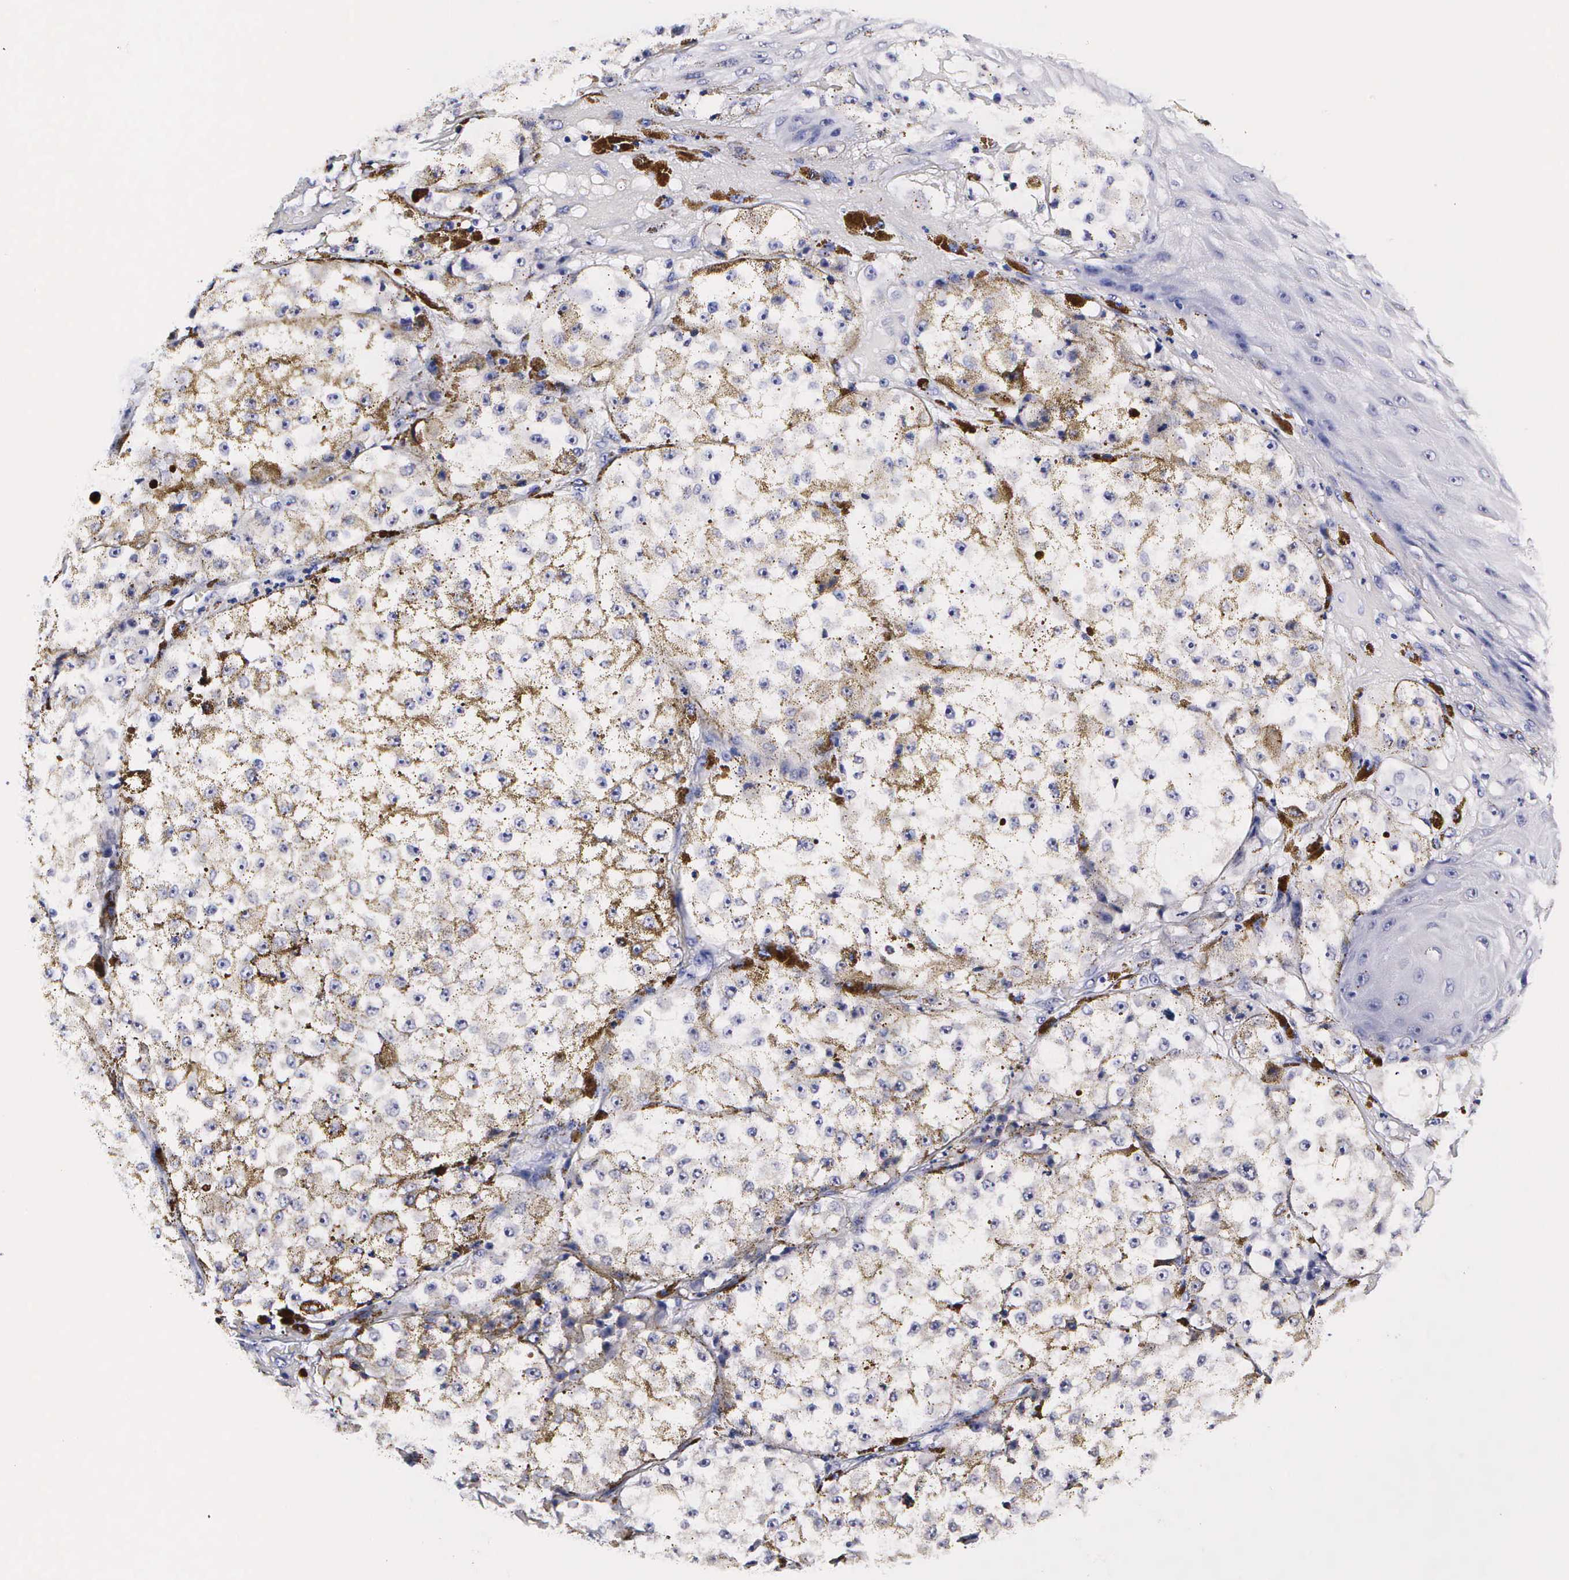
{"staining": {"intensity": "negative", "quantity": "none", "location": "none"}, "tissue": "melanoma", "cell_type": "Tumor cells", "image_type": "cancer", "snomed": [{"axis": "morphology", "description": "Malignant melanoma, NOS"}, {"axis": "topography", "description": "Skin"}], "caption": "Human malignant melanoma stained for a protein using immunohistochemistry exhibits no positivity in tumor cells.", "gene": "RNASE6", "patient": {"sex": "male", "age": 67}}